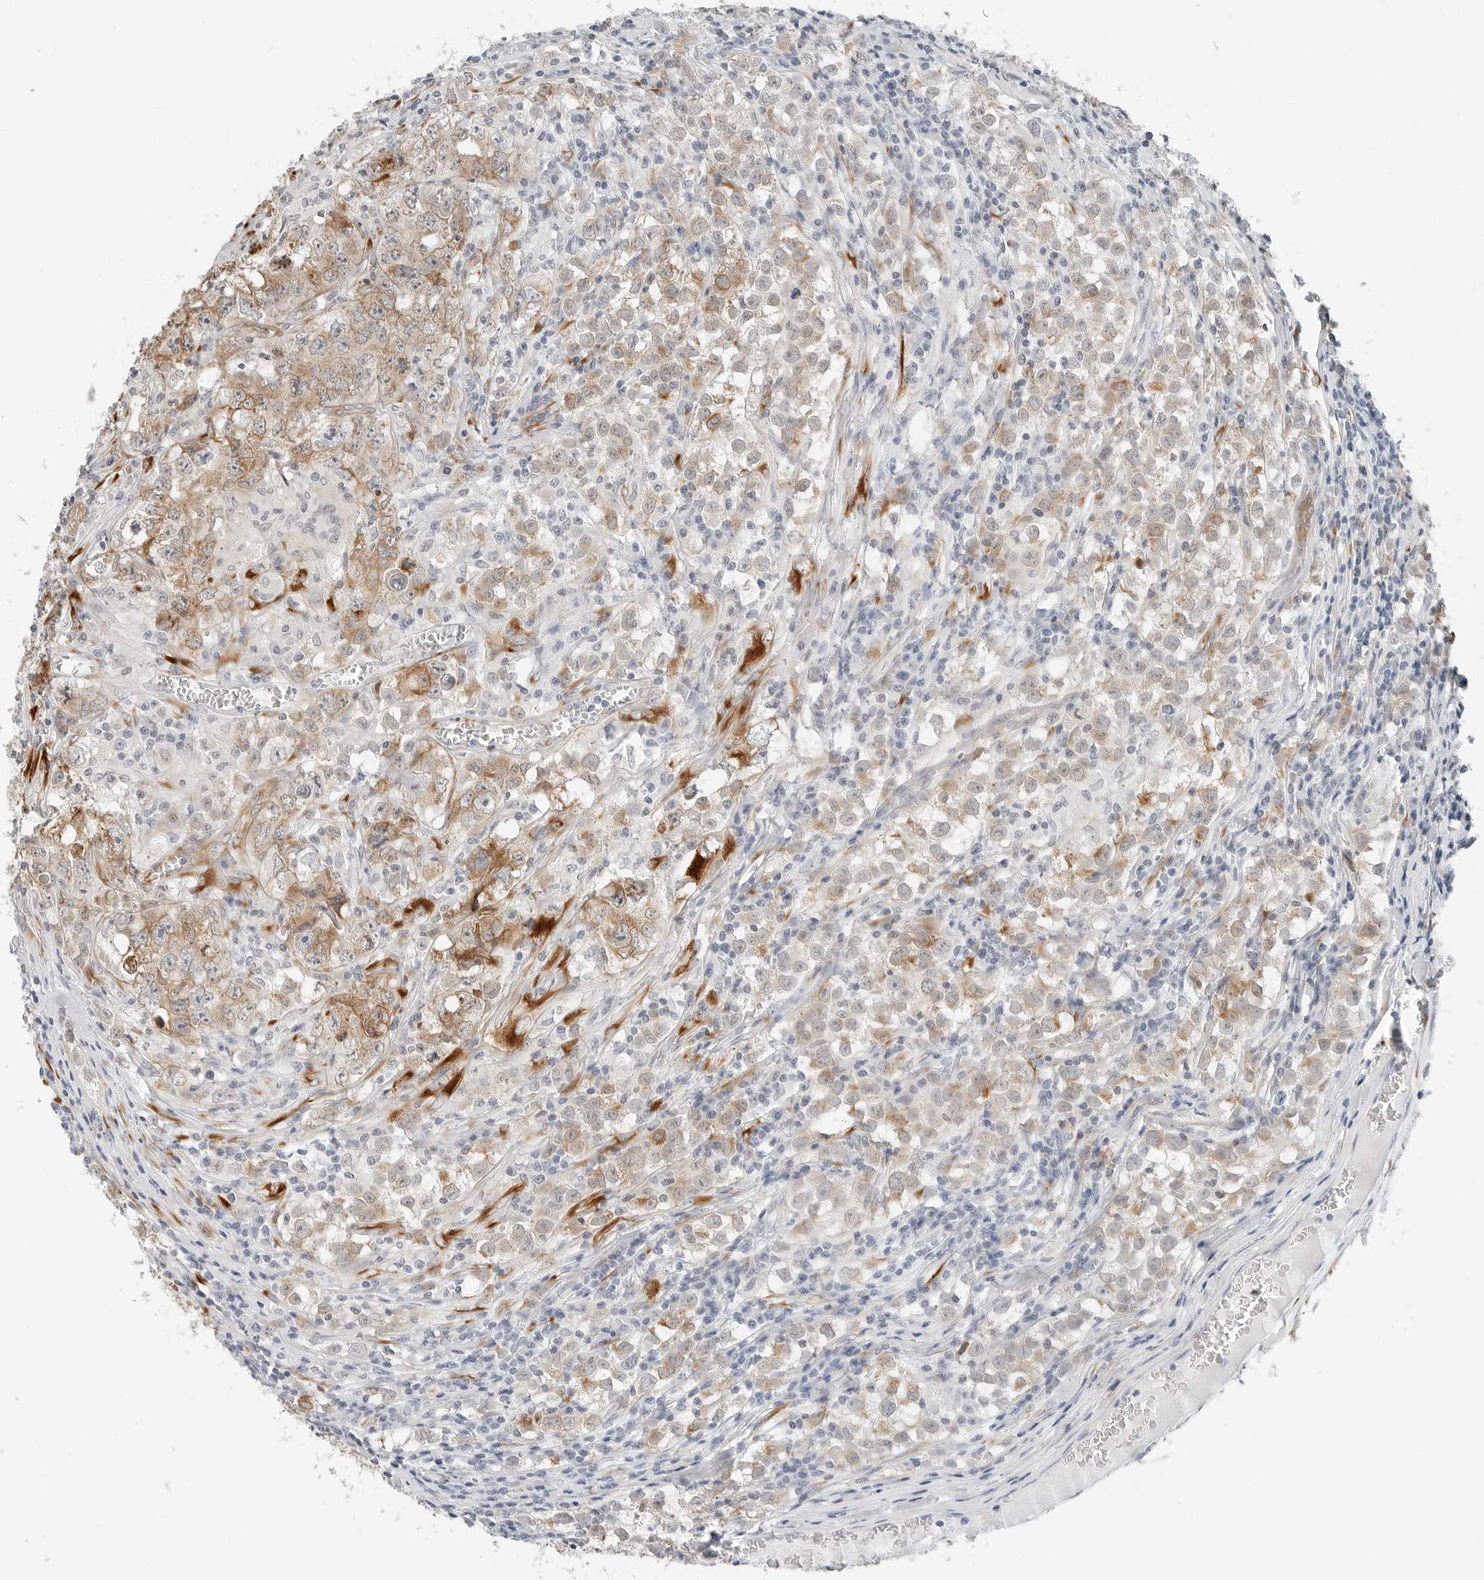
{"staining": {"intensity": "moderate", "quantity": ">75%", "location": "cytoplasmic/membranous"}, "tissue": "testis cancer", "cell_type": "Tumor cells", "image_type": "cancer", "snomed": [{"axis": "morphology", "description": "Seminoma, NOS"}, {"axis": "morphology", "description": "Carcinoma, Embryonal, NOS"}, {"axis": "topography", "description": "Testis"}], "caption": "Protein staining by immunohistochemistry shows moderate cytoplasmic/membranous staining in approximately >75% of tumor cells in testis cancer. (IHC, brightfield microscopy, high magnification).", "gene": "P4HA2", "patient": {"sex": "male", "age": 43}}